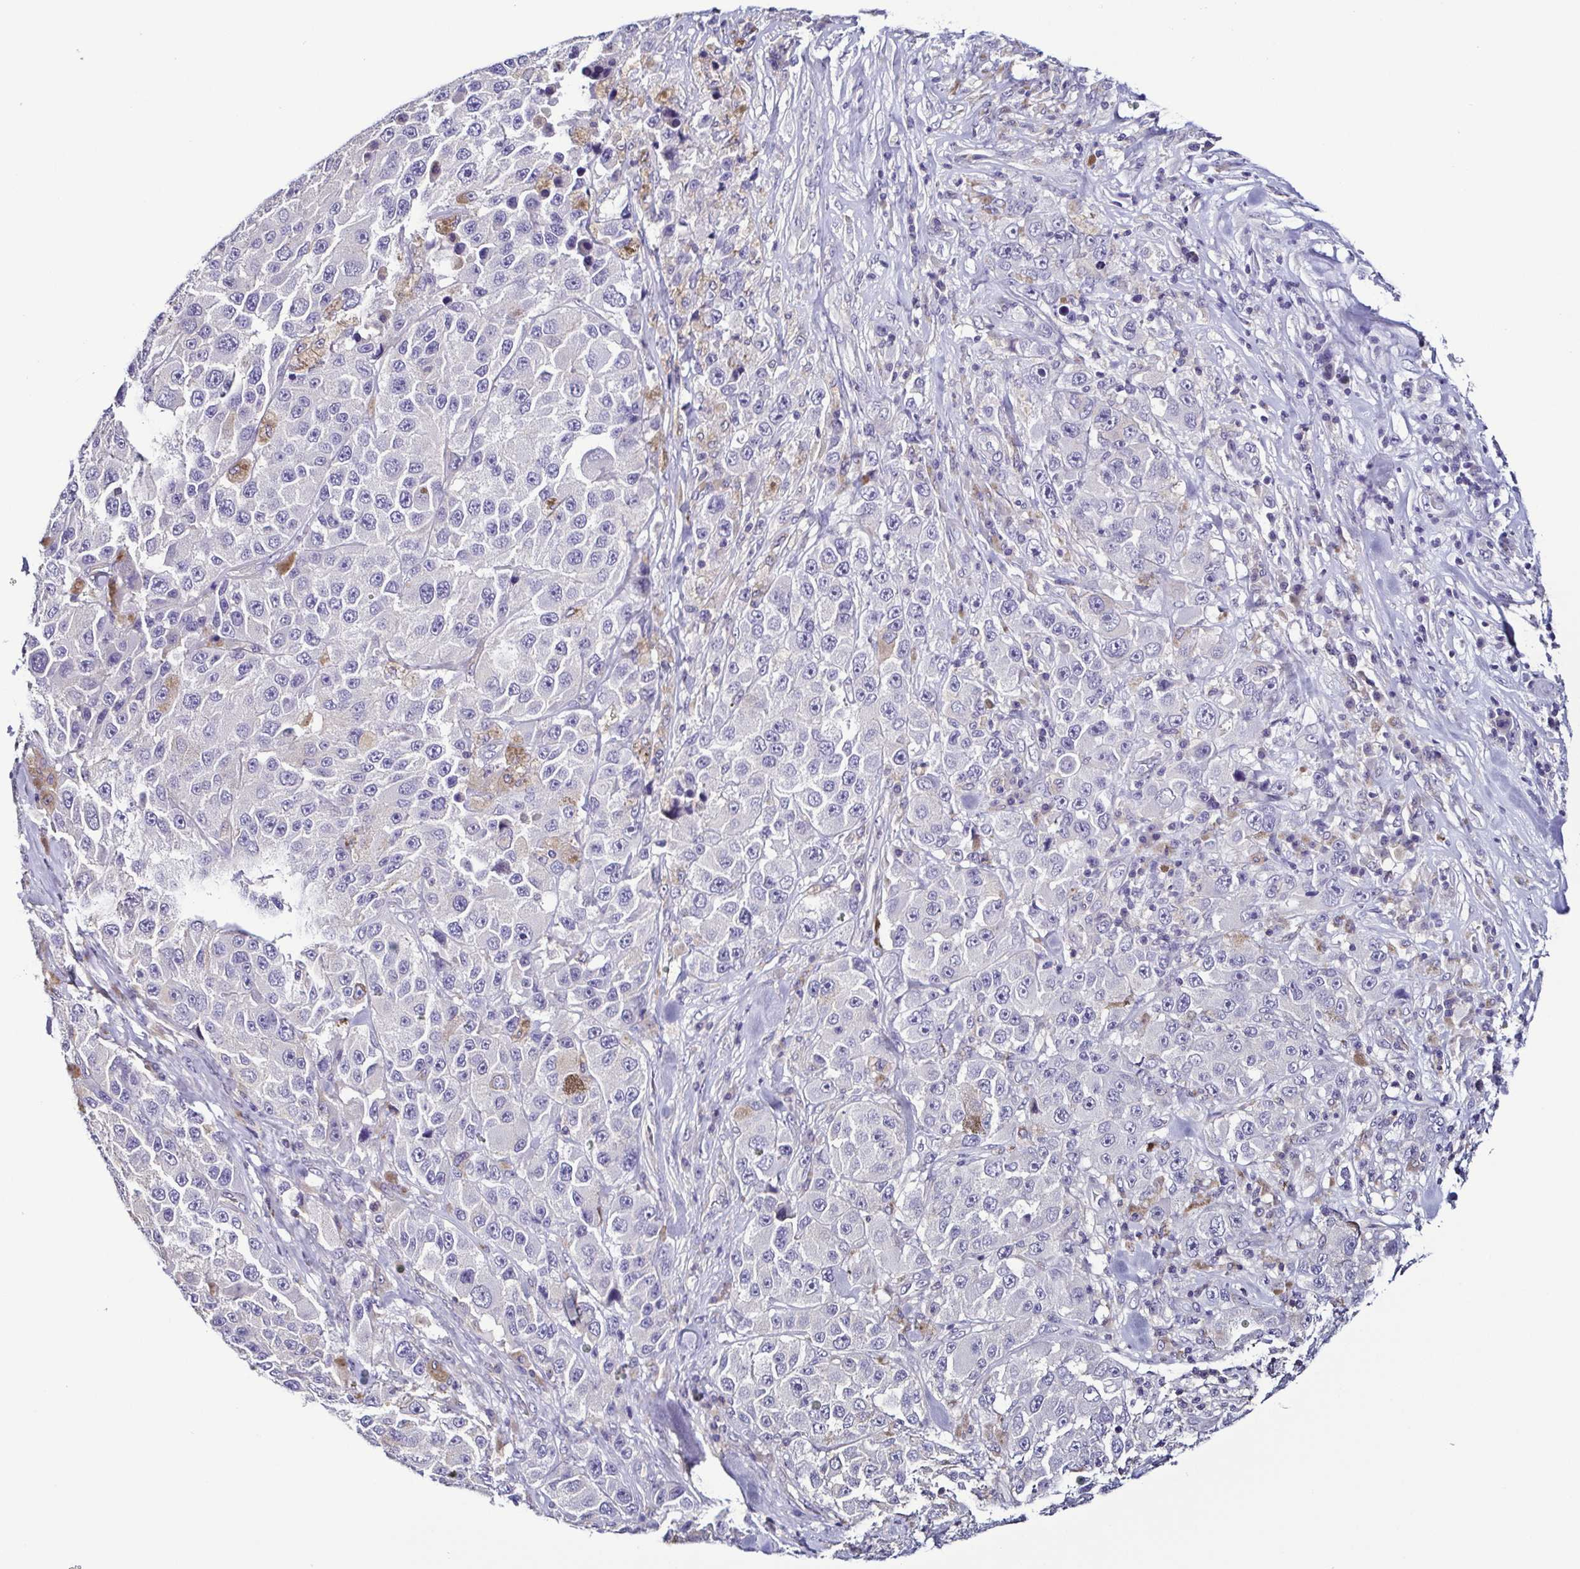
{"staining": {"intensity": "negative", "quantity": "none", "location": "none"}, "tissue": "melanoma", "cell_type": "Tumor cells", "image_type": "cancer", "snomed": [{"axis": "morphology", "description": "Malignant melanoma, Metastatic site"}, {"axis": "topography", "description": "Lymph node"}], "caption": "Protein analysis of malignant melanoma (metastatic site) shows no significant positivity in tumor cells. (DAB (3,3'-diaminobenzidine) immunohistochemistry (IHC) visualized using brightfield microscopy, high magnification).", "gene": "TNNT2", "patient": {"sex": "male", "age": 62}}